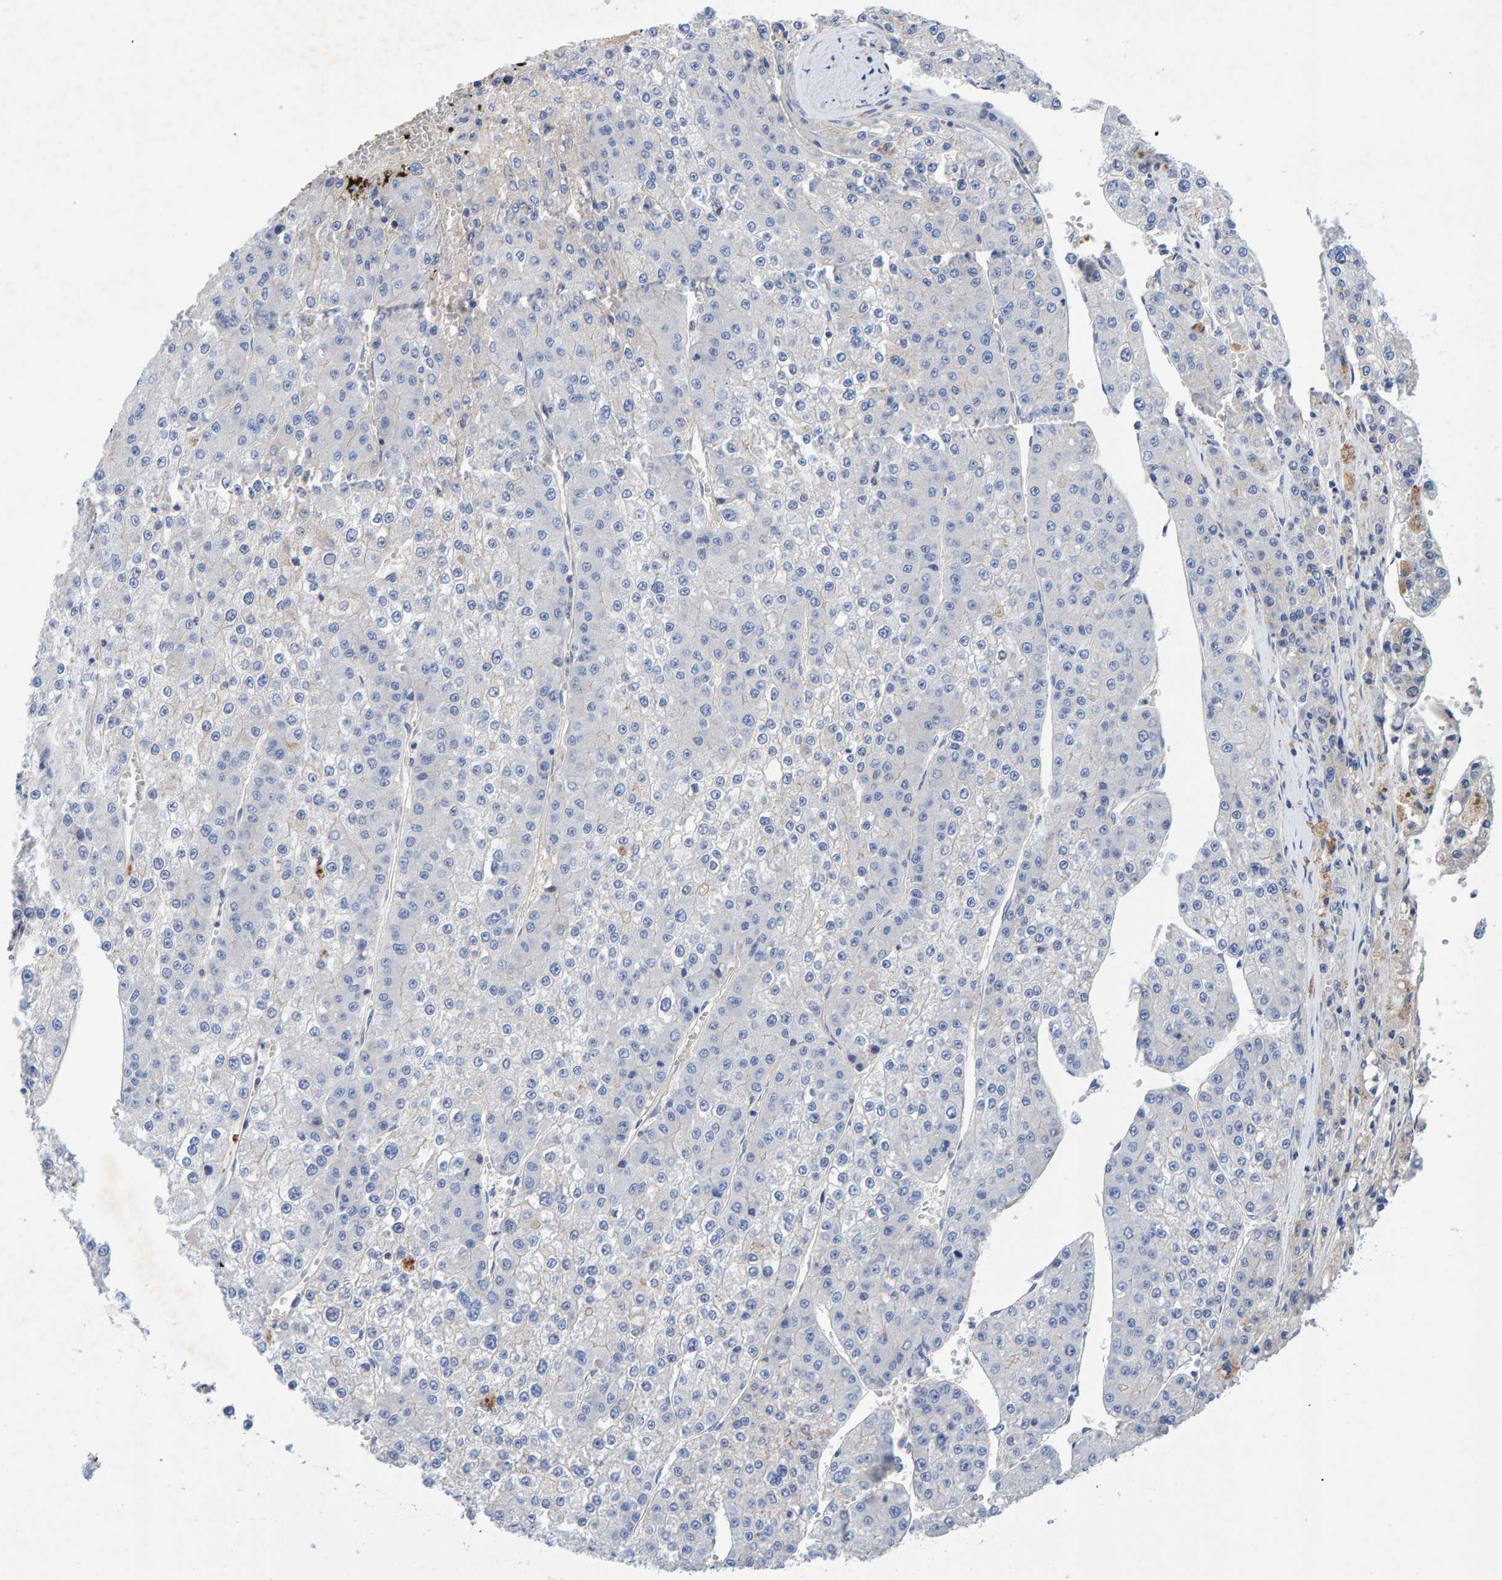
{"staining": {"intensity": "negative", "quantity": "none", "location": "none"}, "tissue": "liver cancer", "cell_type": "Tumor cells", "image_type": "cancer", "snomed": [{"axis": "morphology", "description": "Carcinoma, Hepatocellular, NOS"}, {"axis": "topography", "description": "Liver"}], "caption": "High magnification brightfield microscopy of liver hepatocellular carcinoma stained with DAB (3,3'-diaminobenzidine) (brown) and counterstained with hematoxylin (blue): tumor cells show no significant expression.", "gene": "EFR3A", "patient": {"sex": "female", "age": 73}}